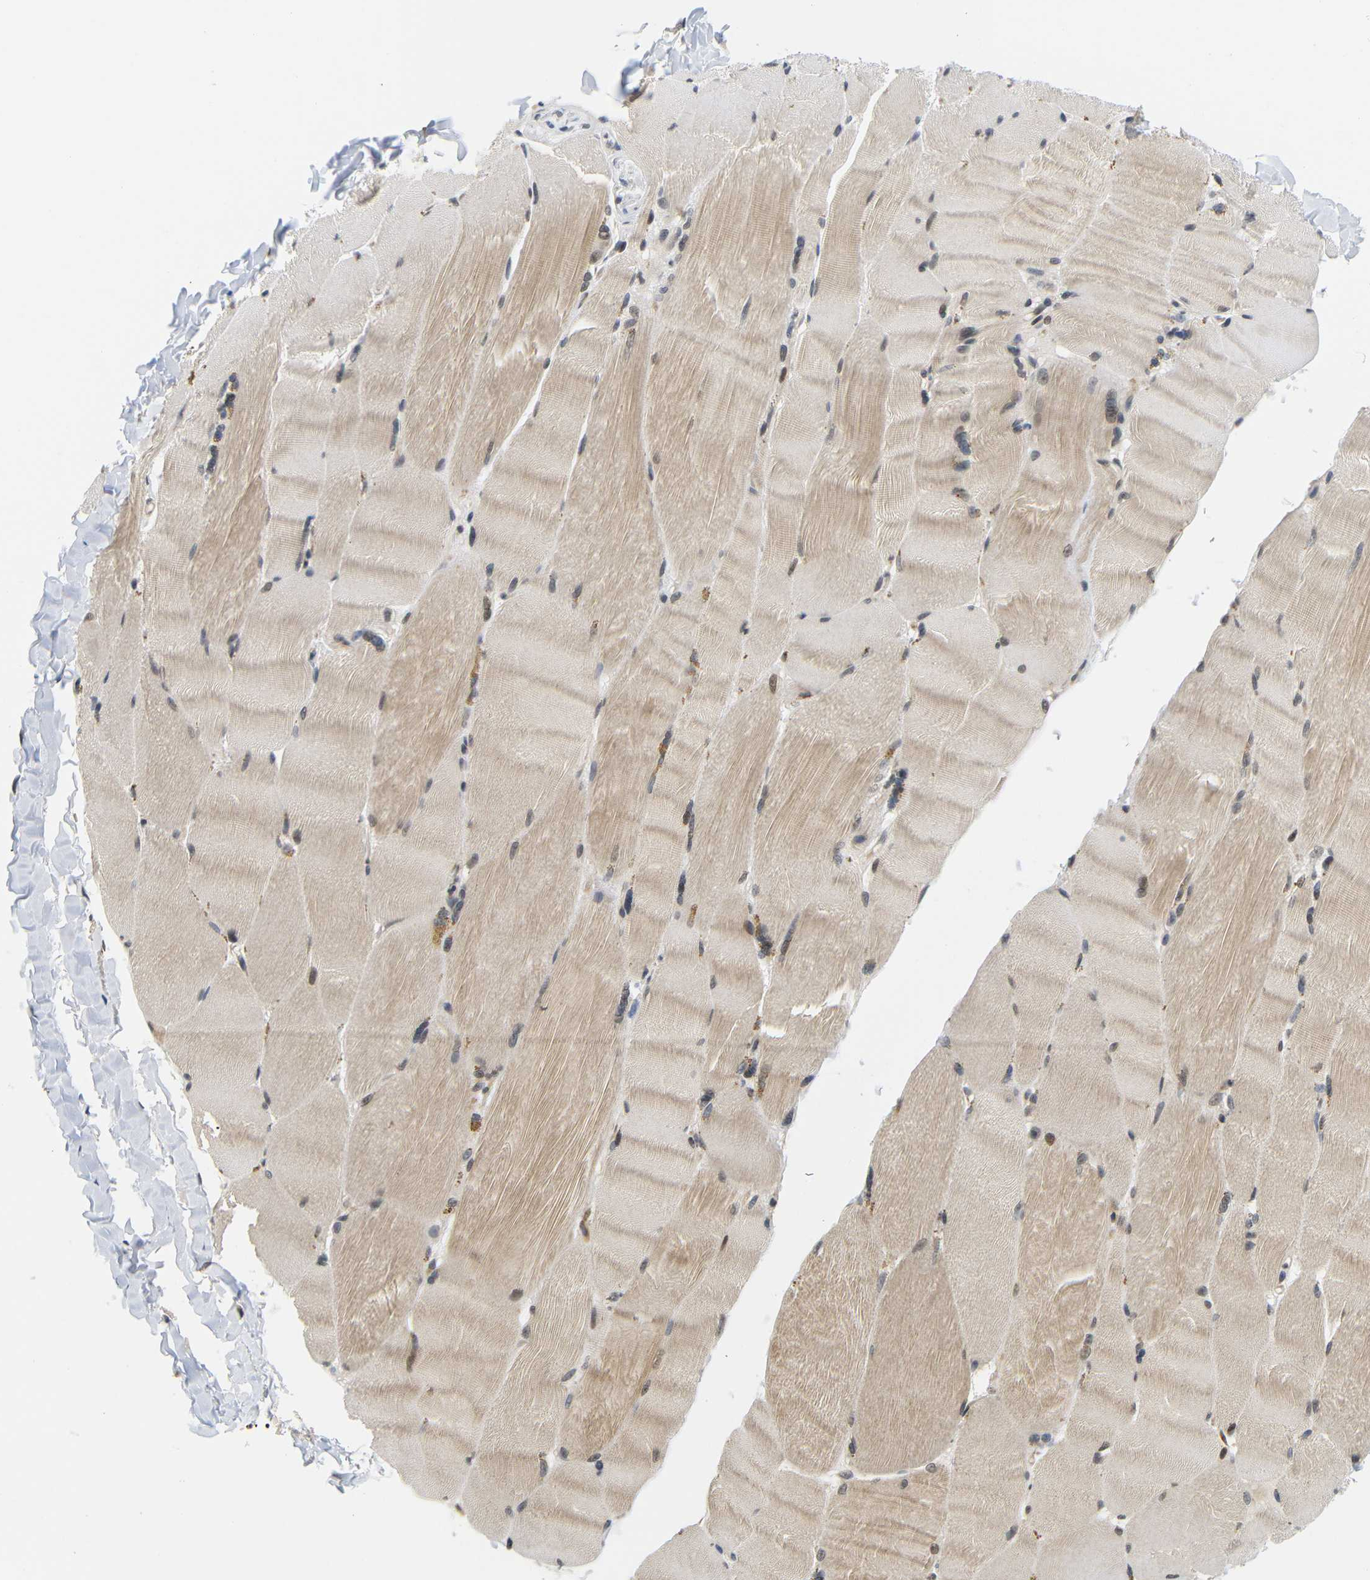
{"staining": {"intensity": "moderate", "quantity": ">75%", "location": "cytoplasmic/membranous"}, "tissue": "skeletal muscle", "cell_type": "Myocytes", "image_type": "normal", "snomed": [{"axis": "morphology", "description": "Normal tissue, NOS"}, {"axis": "topography", "description": "Skin"}, {"axis": "topography", "description": "Skeletal muscle"}], "caption": "DAB (3,3'-diaminobenzidine) immunohistochemical staining of unremarkable skeletal muscle displays moderate cytoplasmic/membranous protein staining in about >75% of myocytes.", "gene": "GJA5", "patient": {"sex": "male", "age": 83}}